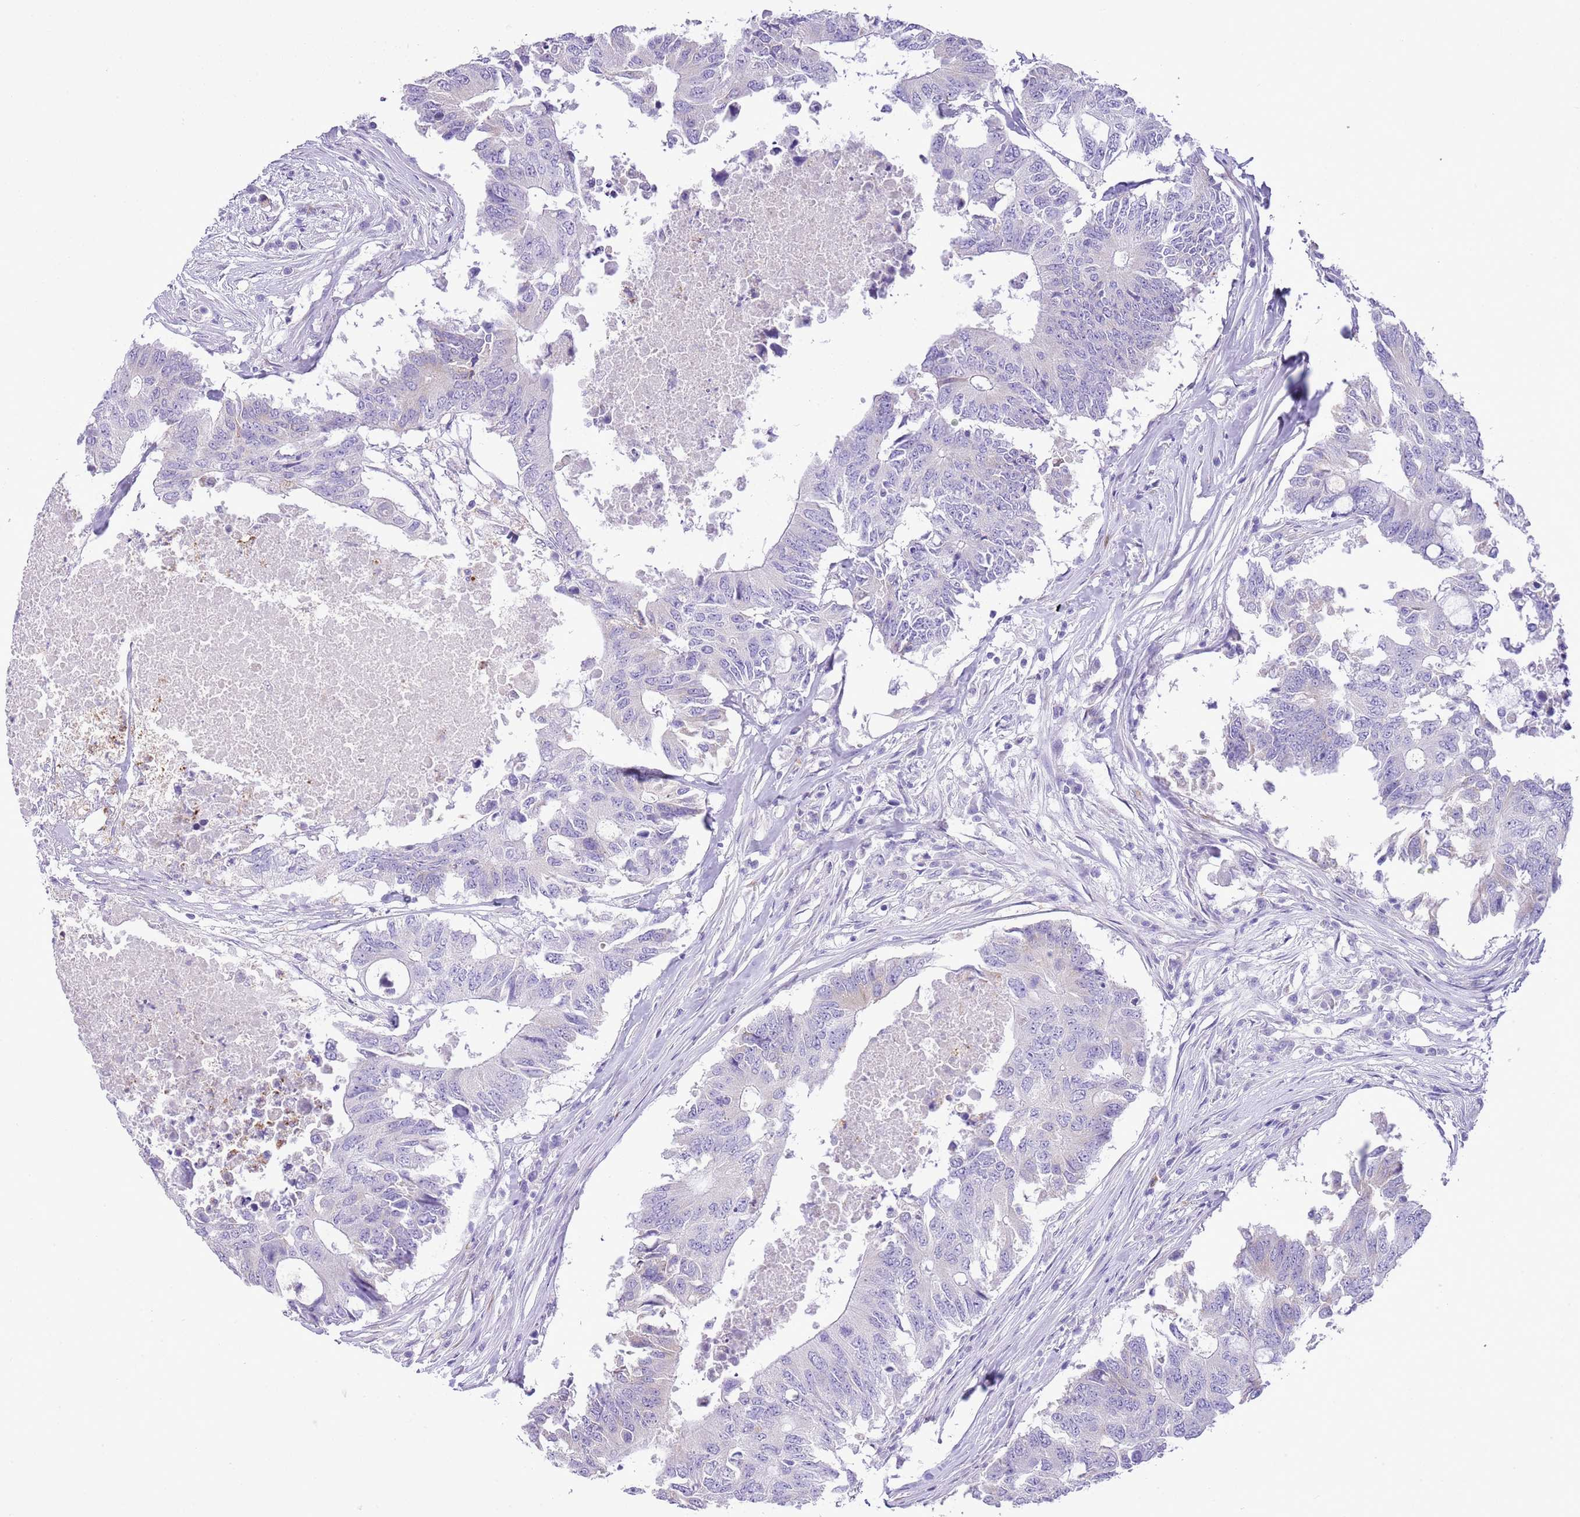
{"staining": {"intensity": "negative", "quantity": "none", "location": "none"}, "tissue": "colorectal cancer", "cell_type": "Tumor cells", "image_type": "cancer", "snomed": [{"axis": "morphology", "description": "Adenocarcinoma, NOS"}, {"axis": "topography", "description": "Colon"}], "caption": "Immunohistochemistry (IHC) photomicrograph of neoplastic tissue: colorectal adenocarcinoma stained with DAB exhibits no significant protein staining in tumor cells.", "gene": "OR2Z1", "patient": {"sex": "male", "age": 71}}